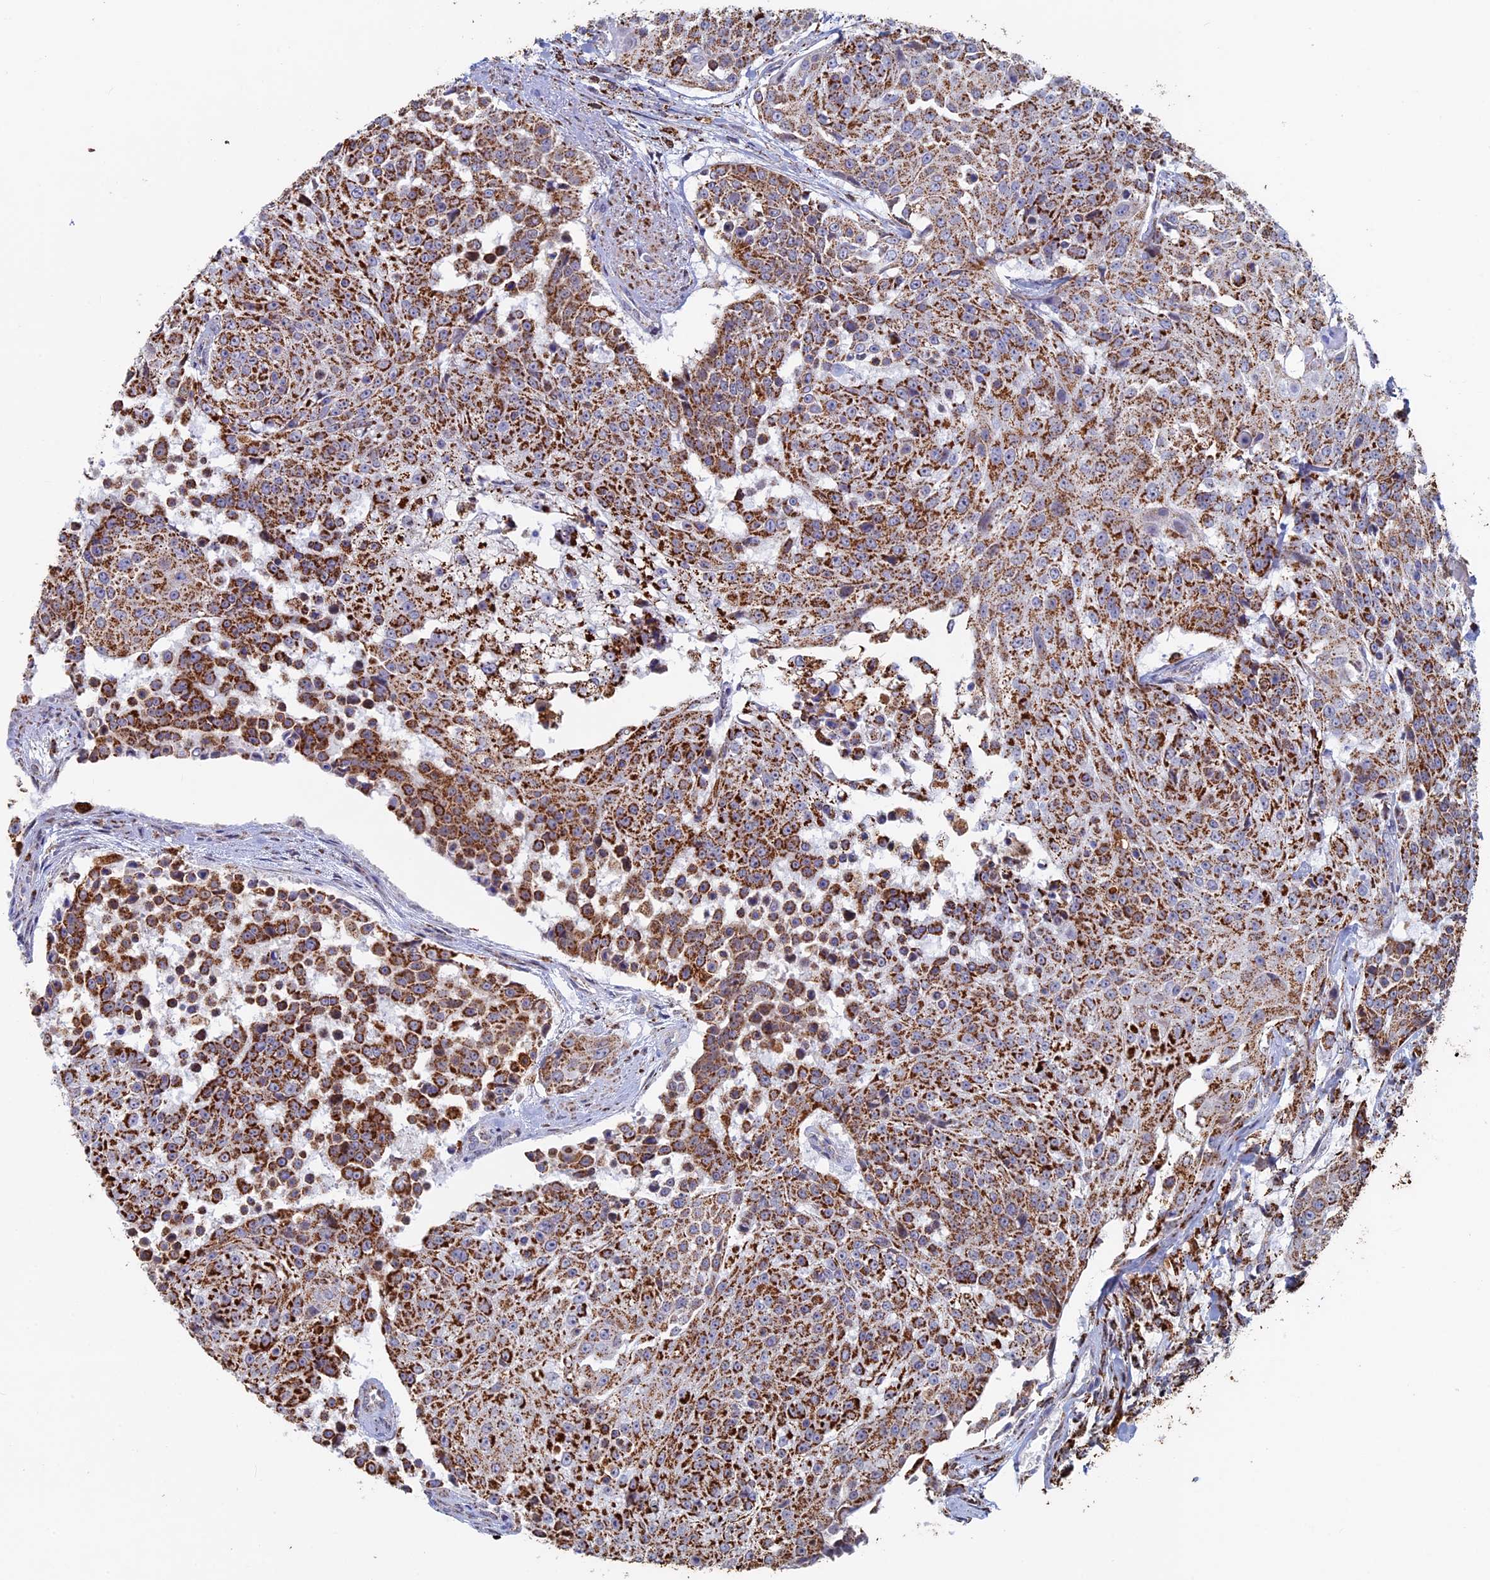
{"staining": {"intensity": "strong", "quantity": ">75%", "location": "cytoplasmic/membranous"}, "tissue": "urothelial cancer", "cell_type": "Tumor cells", "image_type": "cancer", "snomed": [{"axis": "morphology", "description": "Urothelial carcinoma, High grade"}, {"axis": "topography", "description": "Urinary bladder"}], "caption": "The histopathology image displays a brown stain indicating the presence of a protein in the cytoplasmic/membranous of tumor cells in urothelial cancer.", "gene": "SEC24D", "patient": {"sex": "female", "age": 63}}